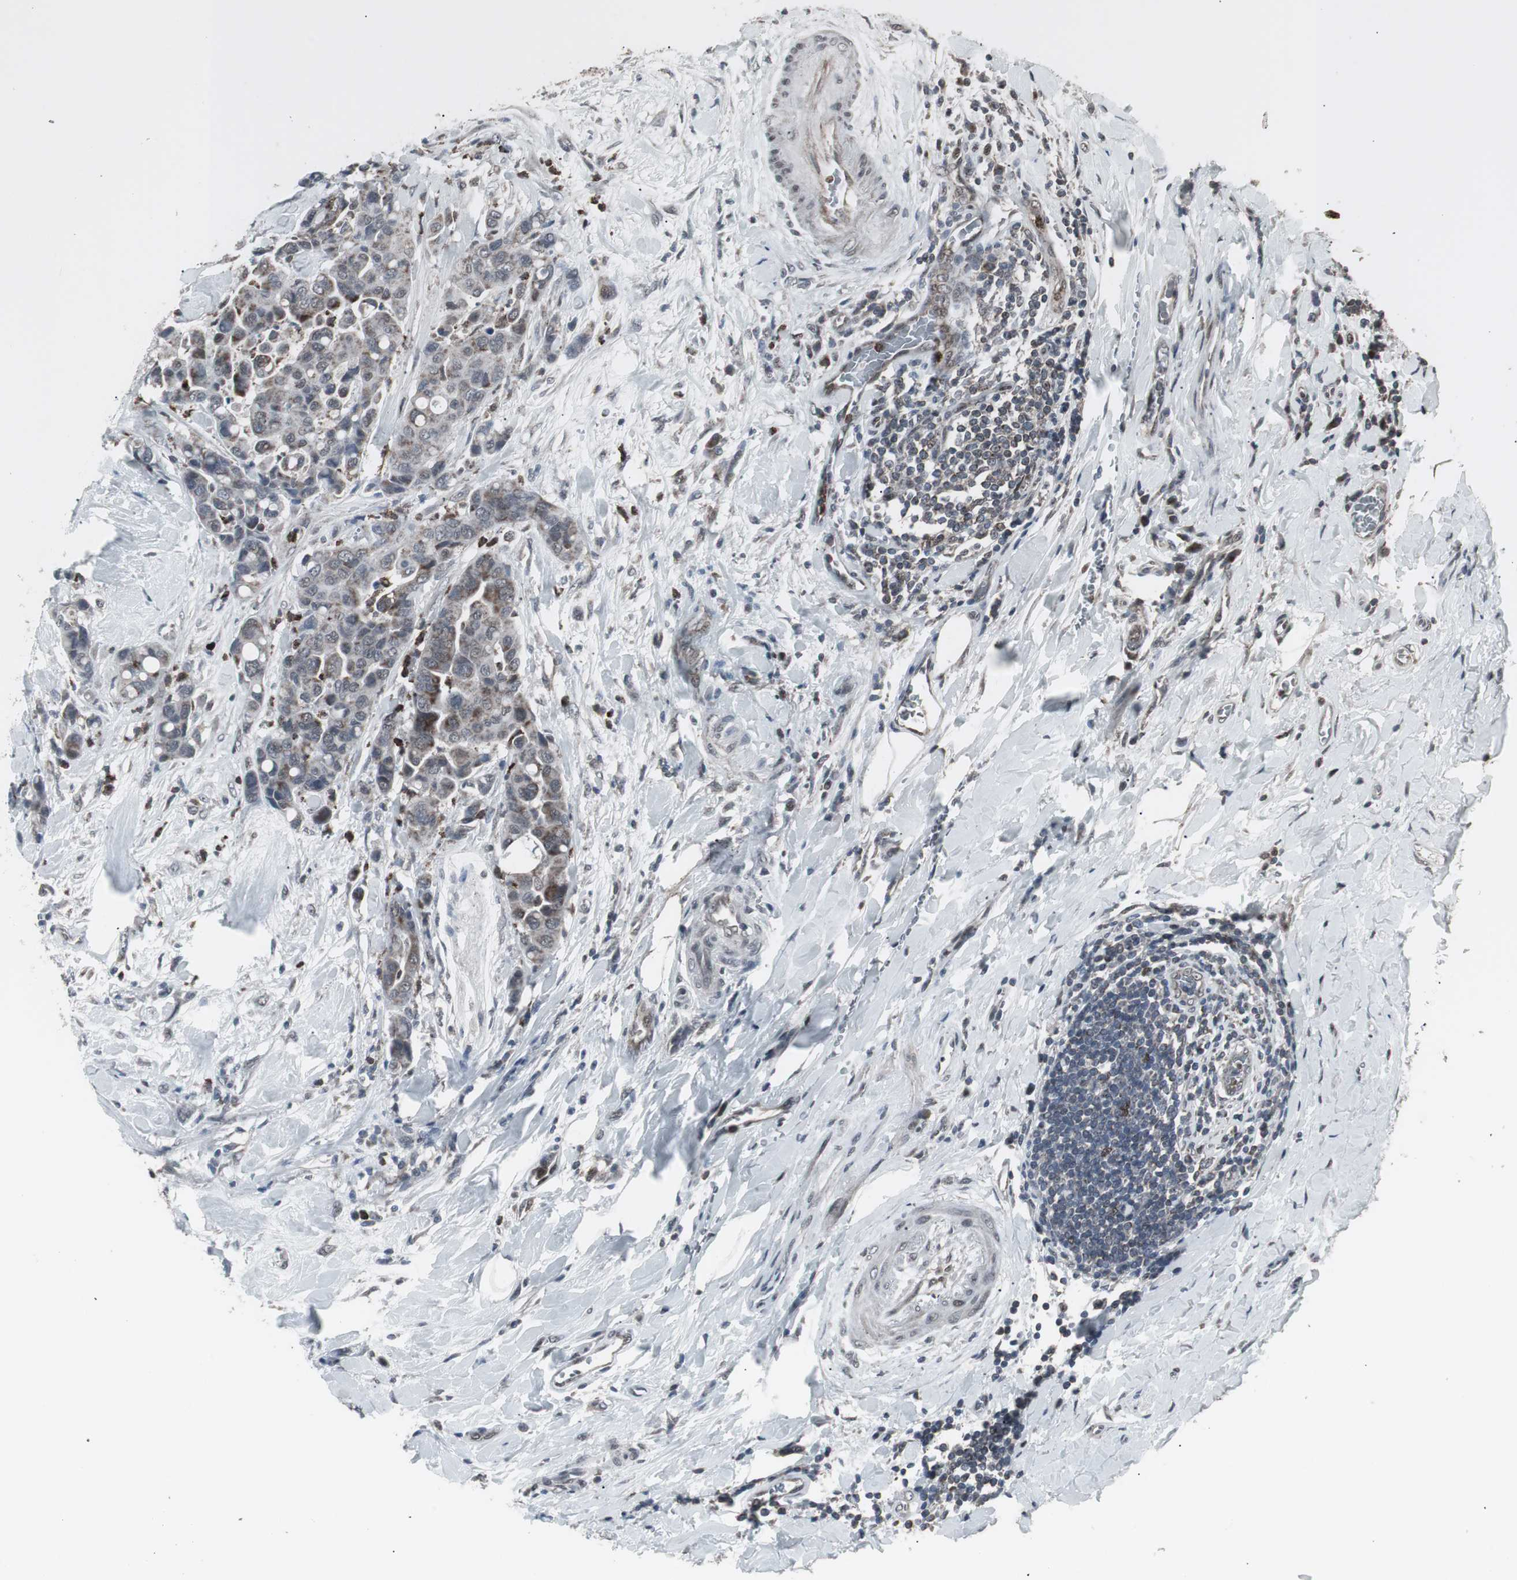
{"staining": {"intensity": "weak", "quantity": "25%-75%", "location": "cytoplasmic/membranous,nuclear"}, "tissue": "colorectal cancer", "cell_type": "Tumor cells", "image_type": "cancer", "snomed": [{"axis": "morphology", "description": "Normal tissue, NOS"}, {"axis": "morphology", "description": "Adenocarcinoma, NOS"}, {"axis": "topography", "description": "Colon"}], "caption": "Human colorectal adenocarcinoma stained with a protein marker exhibits weak staining in tumor cells.", "gene": "RXRA", "patient": {"sex": "male", "age": 82}}